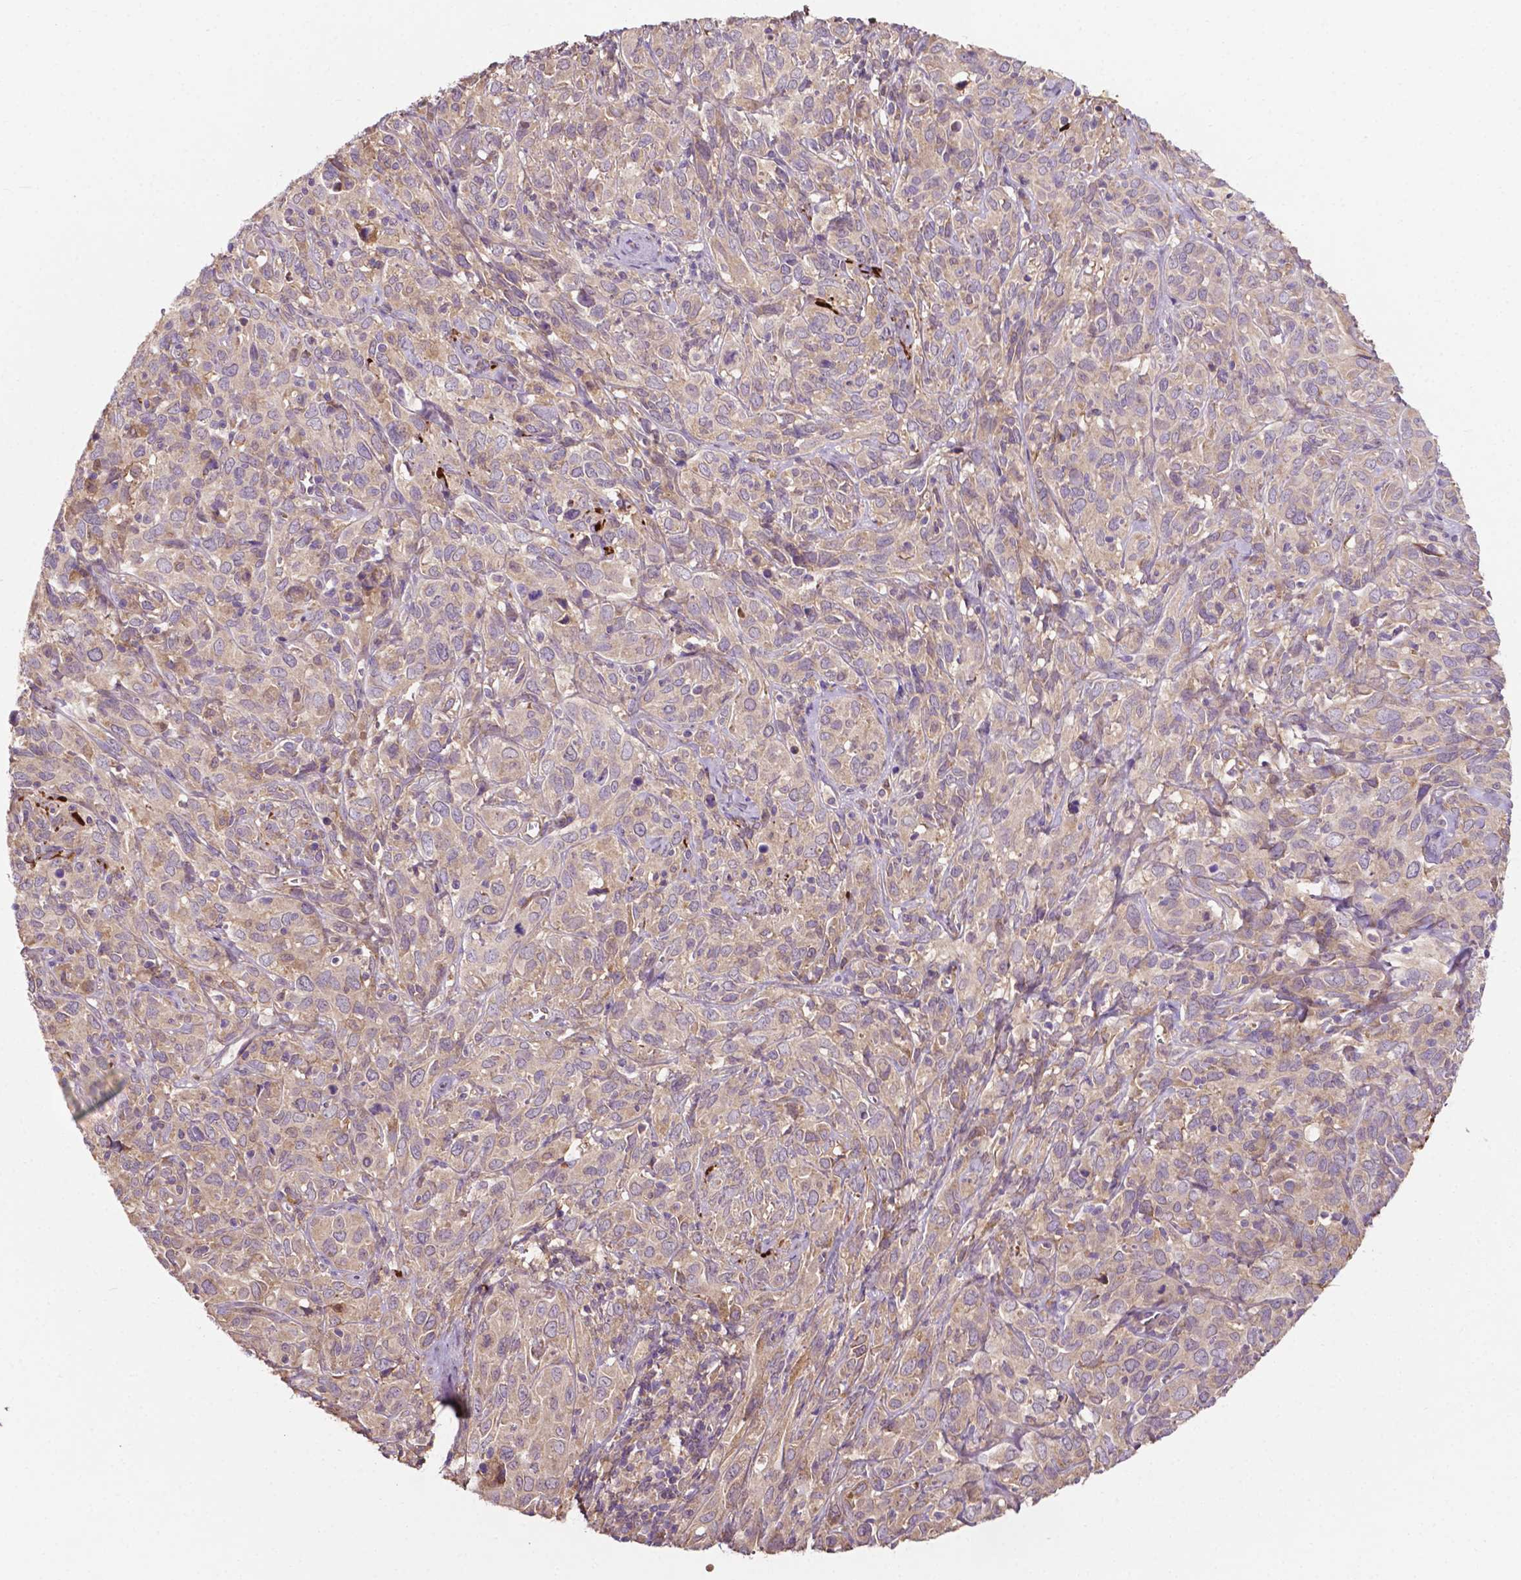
{"staining": {"intensity": "weak", "quantity": "25%-75%", "location": "cytoplasmic/membranous"}, "tissue": "cervical cancer", "cell_type": "Tumor cells", "image_type": "cancer", "snomed": [{"axis": "morphology", "description": "Normal tissue, NOS"}, {"axis": "morphology", "description": "Squamous cell carcinoma, NOS"}, {"axis": "topography", "description": "Cervix"}], "caption": "Immunohistochemical staining of human cervical squamous cell carcinoma exhibits low levels of weak cytoplasmic/membranous protein positivity in approximately 25%-75% of tumor cells.", "gene": "GJA9", "patient": {"sex": "female", "age": 51}}